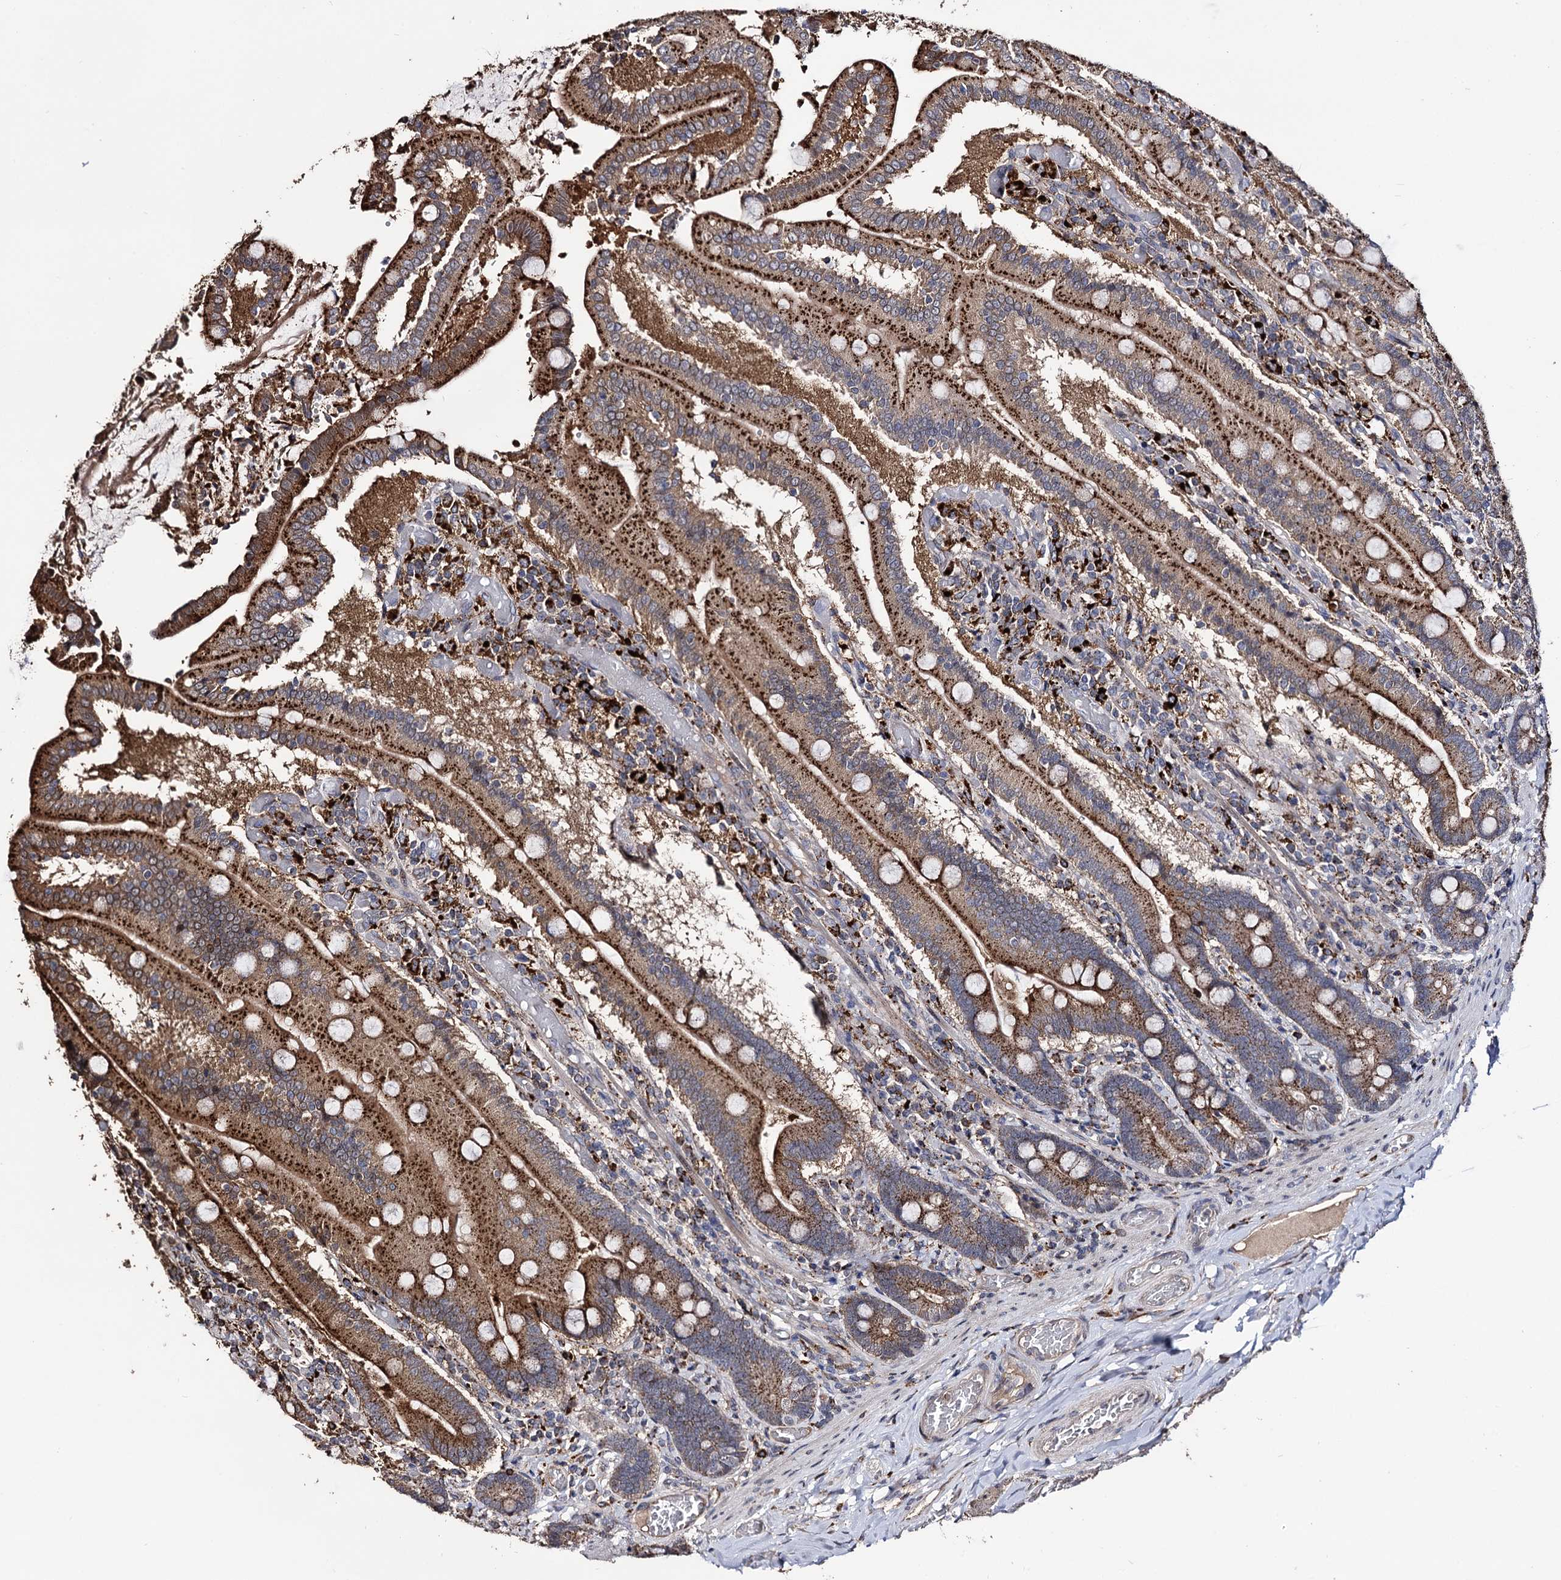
{"staining": {"intensity": "strong", "quantity": ">75%", "location": "cytoplasmic/membranous"}, "tissue": "duodenum", "cell_type": "Glandular cells", "image_type": "normal", "snomed": [{"axis": "morphology", "description": "Normal tissue, NOS"}, {"axis": "topography", "description": "Duodenum"}], "caption": "Glandular cells demonstrate high levels of strong cytoplasmic/membranous expression in about >75% of cells in benign human duodenum. (DAB (3,3'-diaminobenzidine) IHC, brown staining for protein, blue staining for nuclei).", "gene": "MICAL2", "patient": {"sex": "female", "age": 62}}